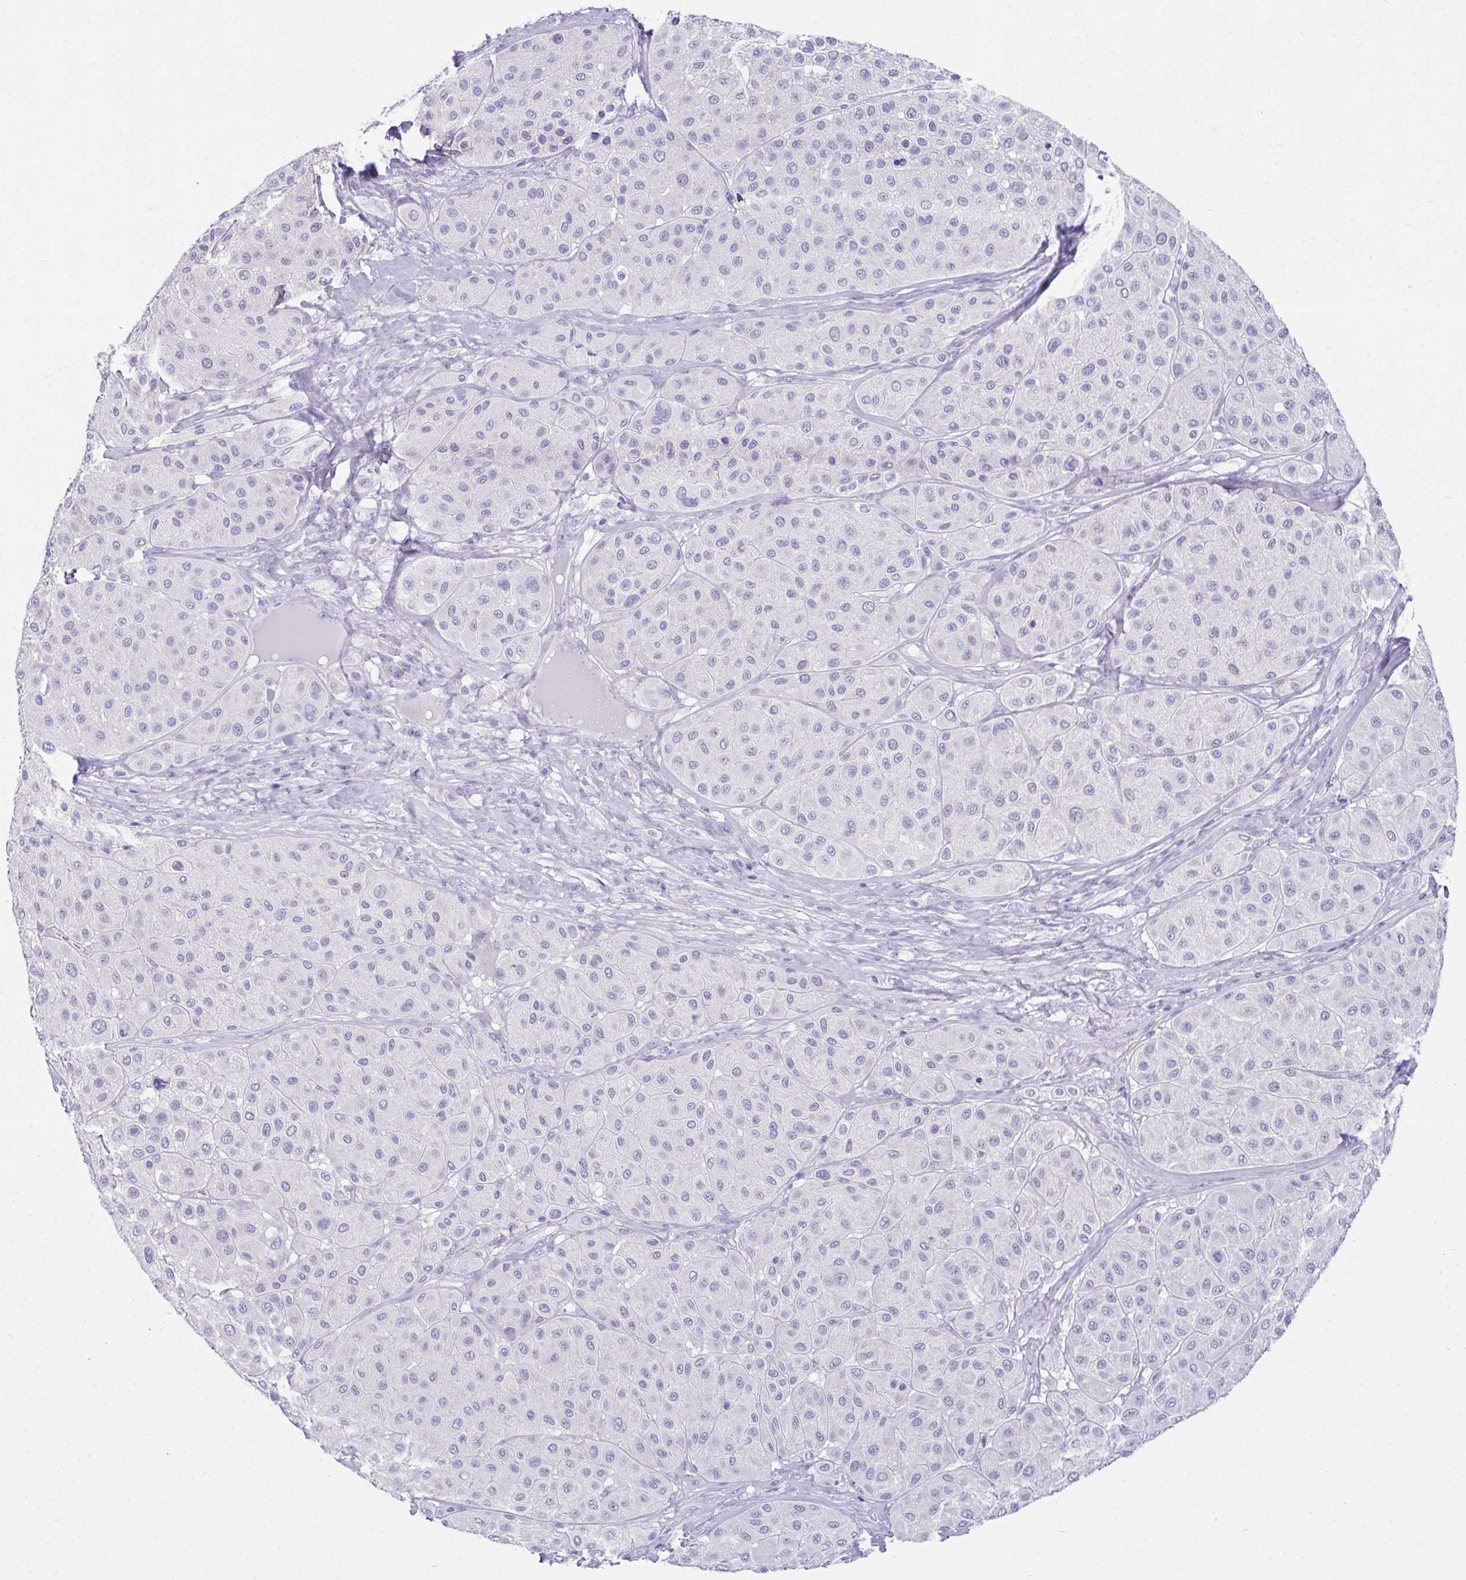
{"staining": {"intensity": "negative", "quantity": "none", "location": "none"}, "tissue": "melanoma", "cell_type": "Tumor cells", "image_type": "cancer", "snomed": [{"axis": "morphology", "description": "Malignant melanoma, Metastatic site"}, {"axis": "topography", "description": "Smooth muscle"}], "caption": "Tumor cells are negative for brown protein staining in melanoma.", "gene": "PLEKHH1", "patient": {"sex": "male", "age": 41}}